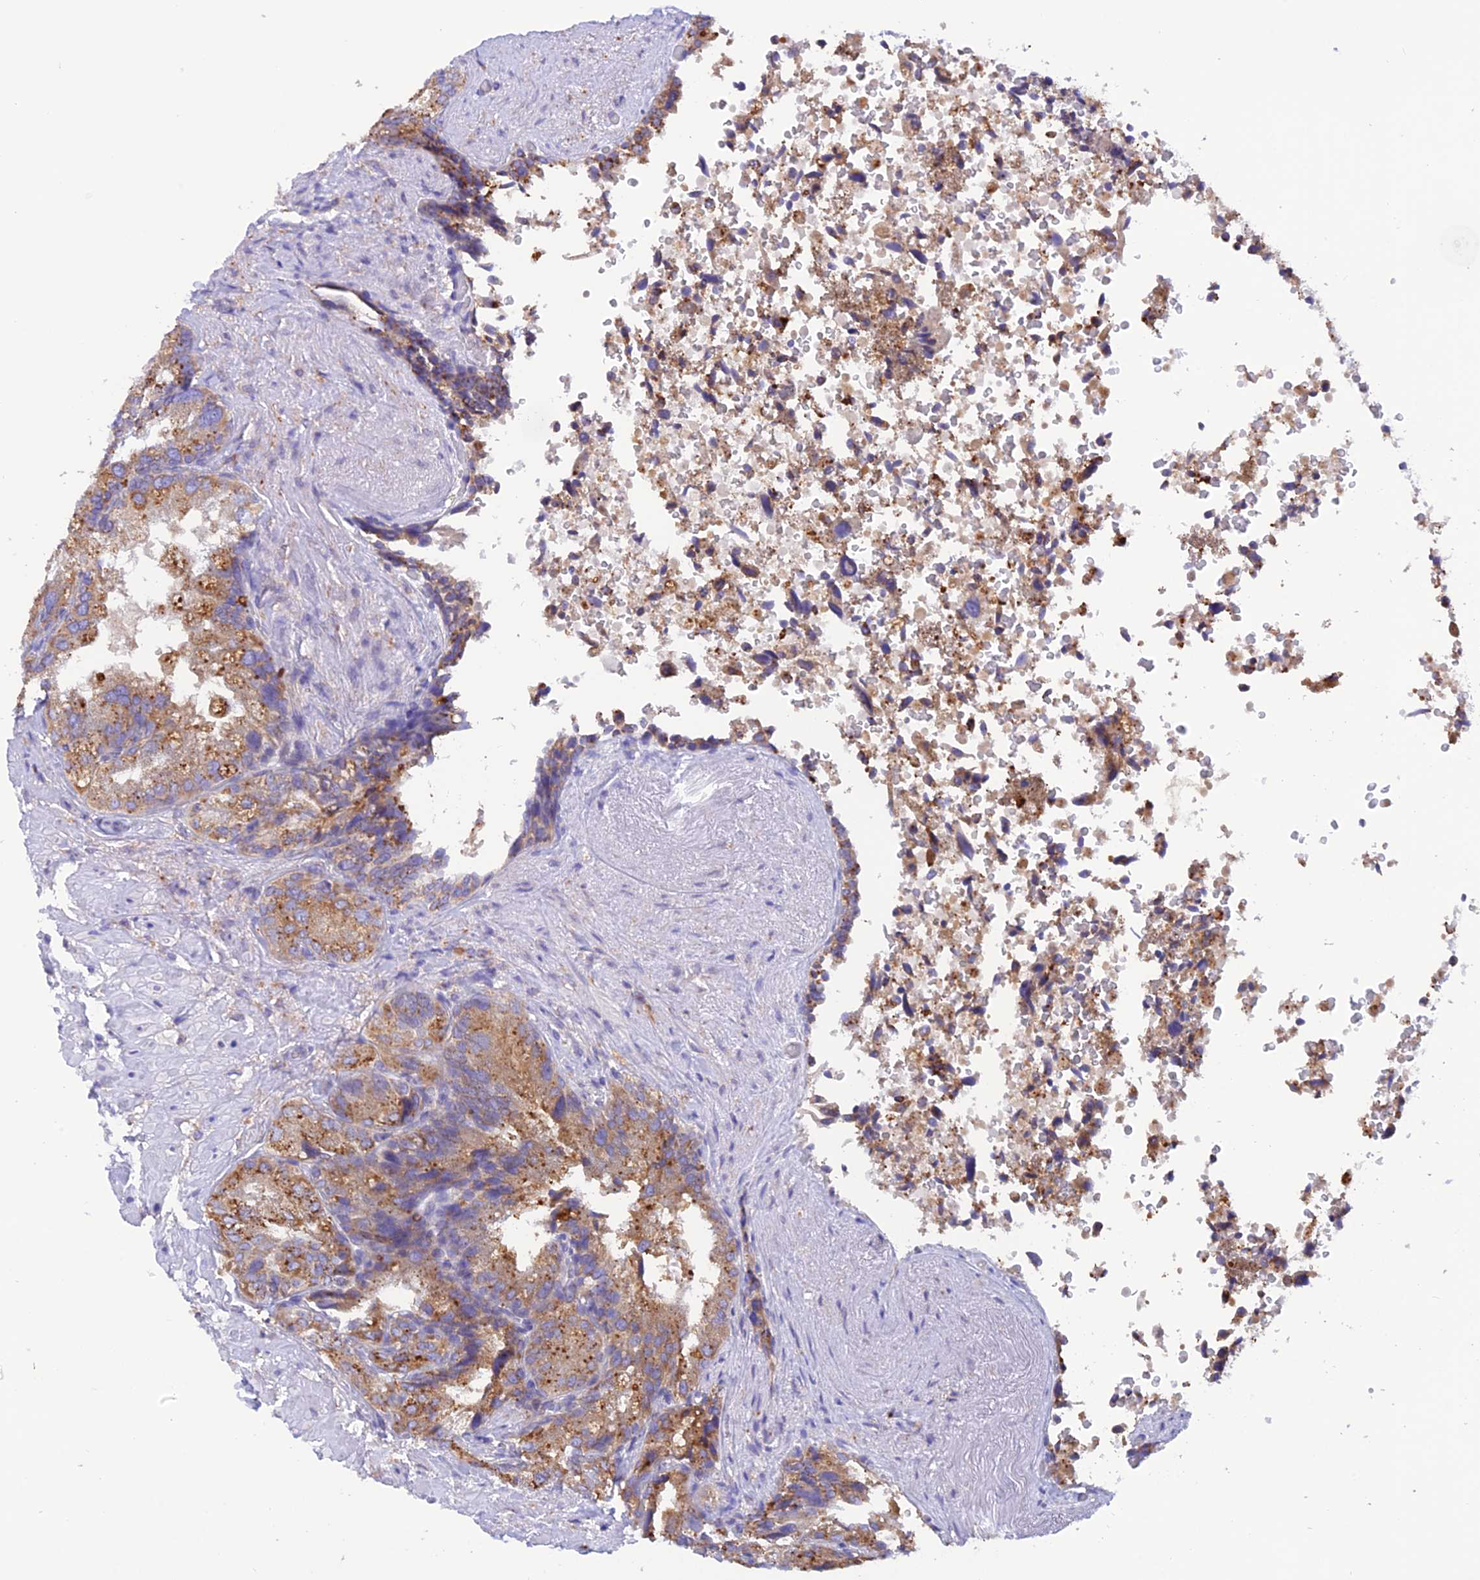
{"staining": {"intensity": "moderate", "quantity": "25%-75%", "location": "cytoplasmic/membranous"}, "tissue": "seminal vesicle", "cell_type": "Glandular cells", "image_type": "normal", "snomed": [{"axis": "morphology", "description": "Normal tissue, NOS"}, {"axis": "topography", "description": "Seminal veicle"}, {"axis": "topography", "description": "Peripheral nerve tissue"}], "caption": "Moderate cytoplasmic/membranous positivity is present in about 25%-75% of glandular cells in unremarkable seminal vesicle.", "gene": "ENSG00000255439", "patient": {"sex": "male", "age": 63}}